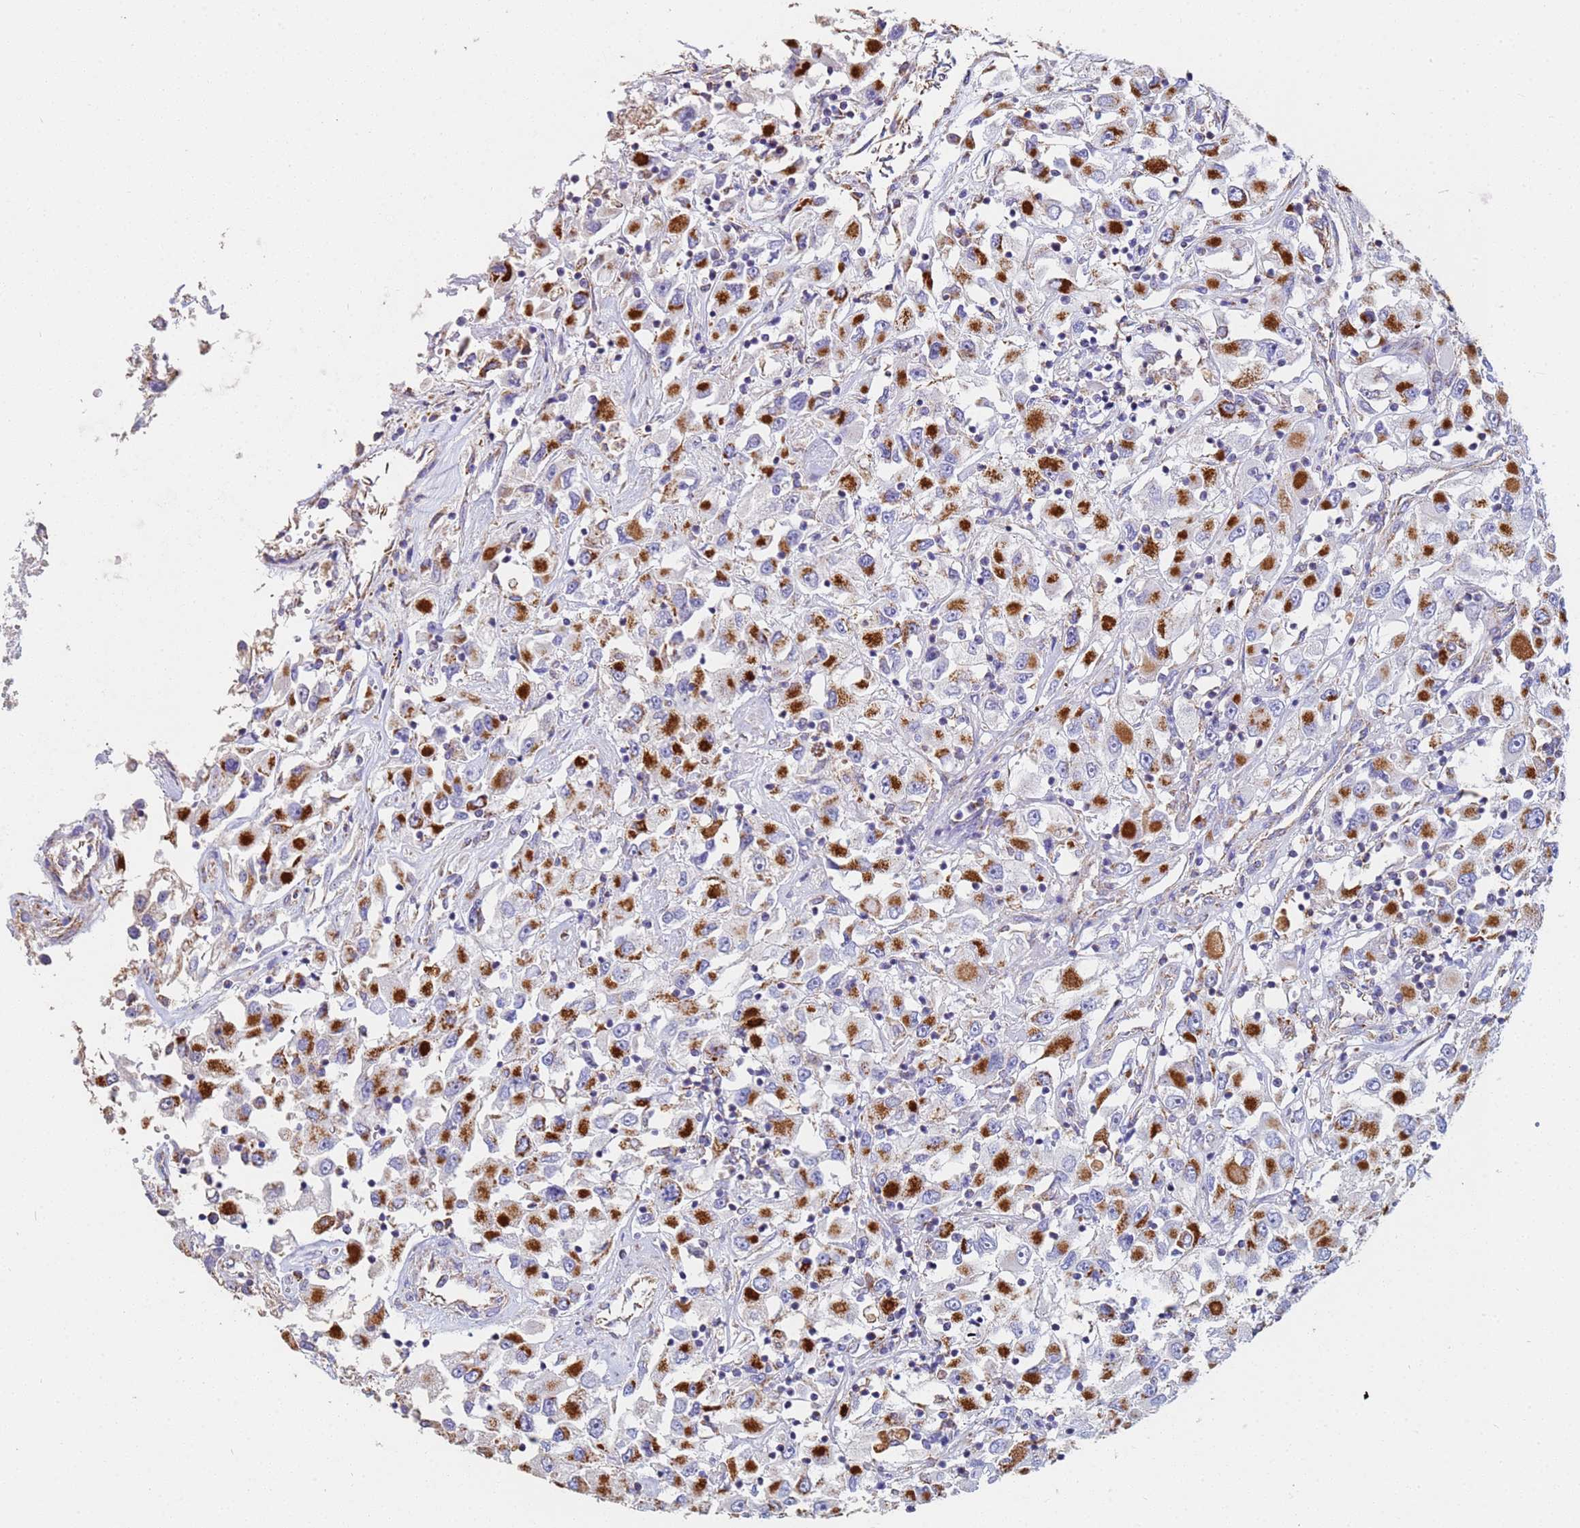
{"staining": {"intensity": "strong", "quantity": ">75%", "location": "cytoplasmic/membranous"}, "tissue": "renal cancer", "cell_type": "Tumor cells", "image_type": "cancer", "snomed": [{"axis": "morphology", "description": "Adenocarcinoma, NOS"}, {"axis": "topography", "description": "Kidney"}], "caption": "Tumor cells exhibit high levels of strong cytoplasmic/membranous expression in approximately >75% of cells in adenocarcinoma (renal).", "gene": "UQCRH", "patient": {"sex": "female", "age": 52}}